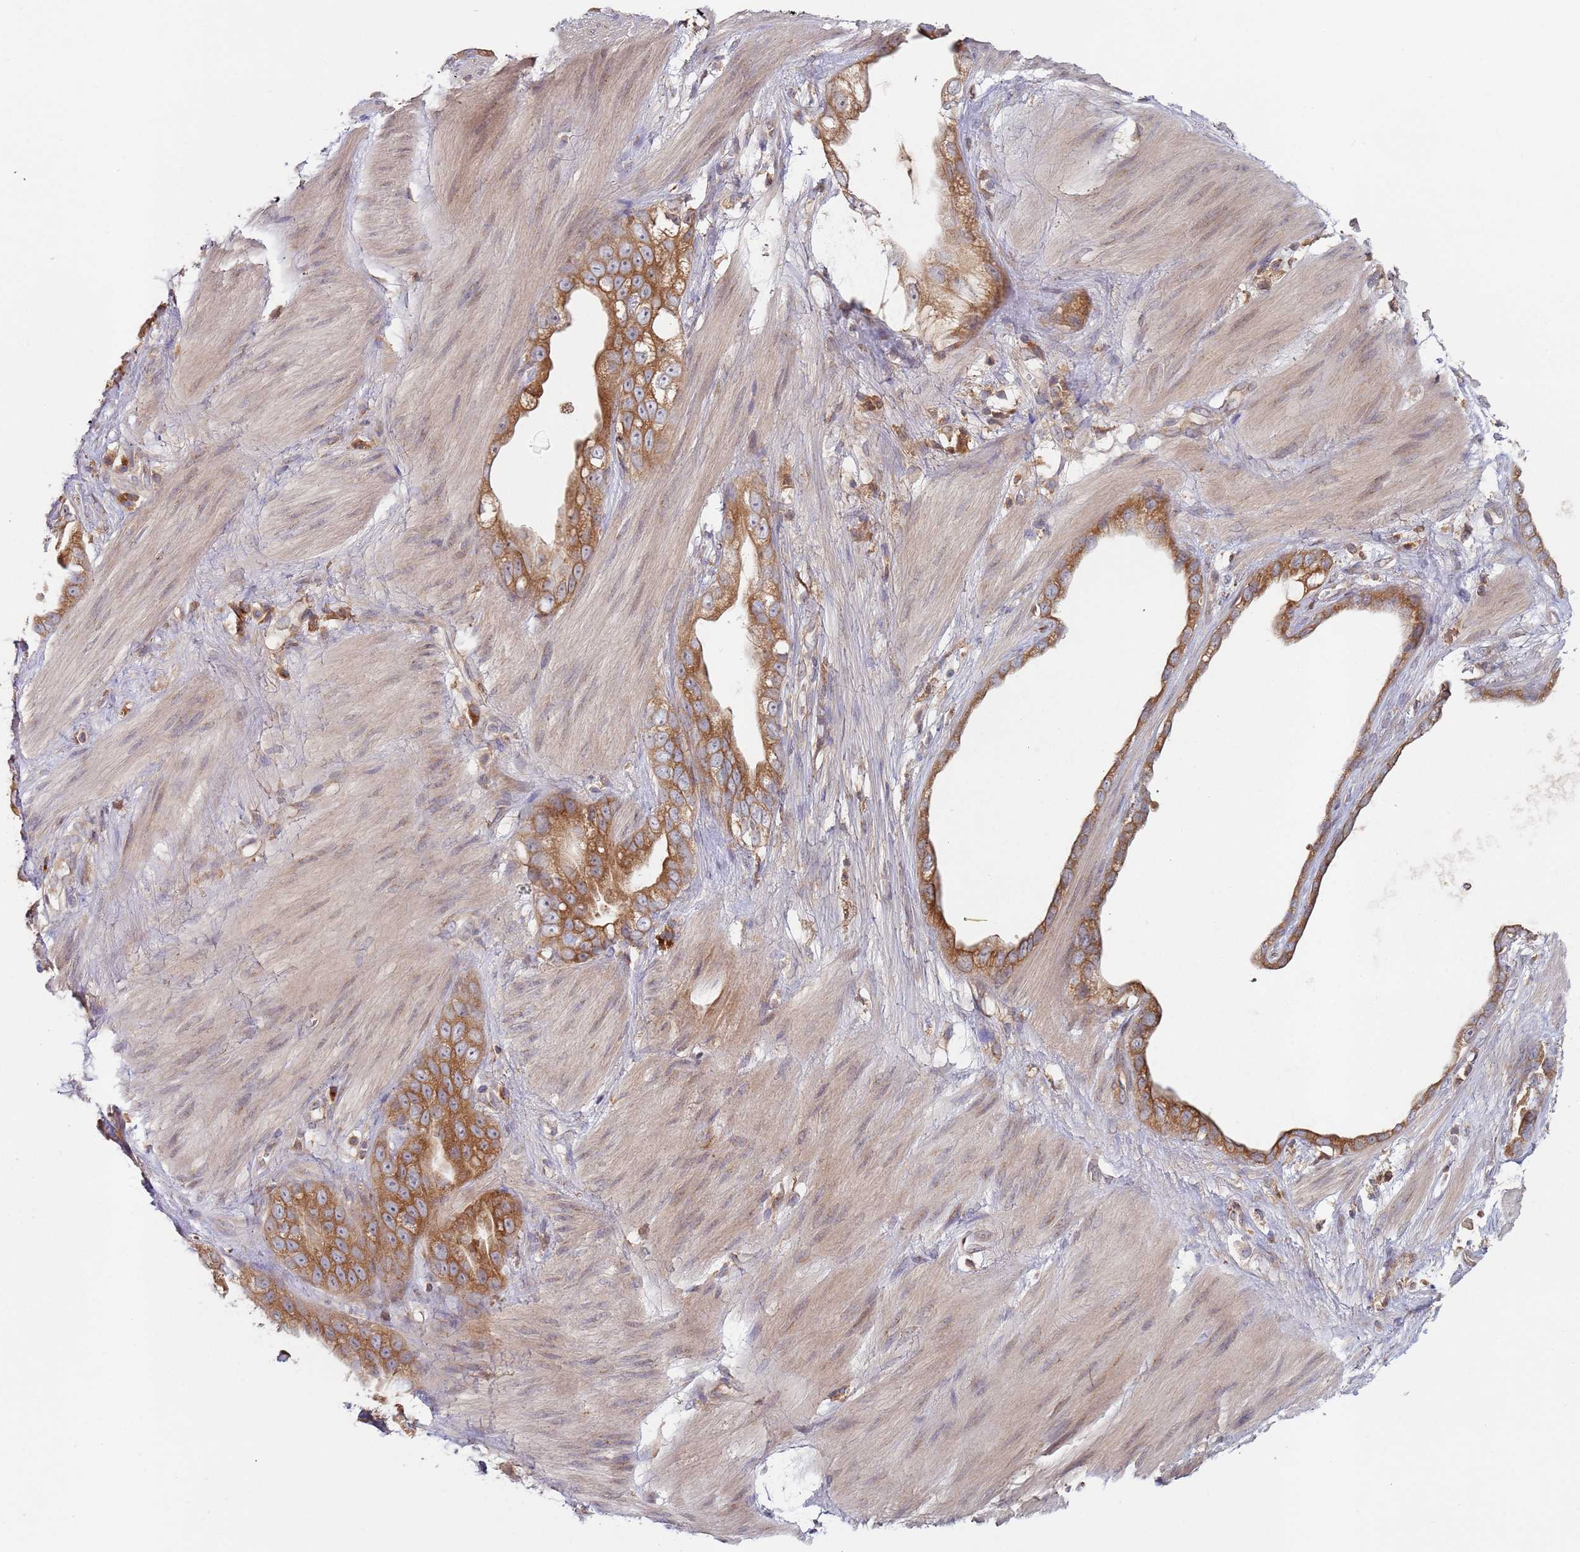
{"staining": {"intensity": "moderate", "quantity": ">75%", "location": "cytoplasmic/membranous"}, "tissue": "stomach cancer", "cell_type": "Tumor cells", "image_type": "cancer", "snomed": [{"axis": "morphology", "description": "Adenocarcinoma, NOS"}, {"axis": "topography", "description": "Stomach"}], "caption": "Protein staining of stomach cancer (adenocarcinoma) tissue shows moderate cytoplasmic/membranous positivity in about >75% of tumor cells.", "gene": "OR5A2", "patient": {"sex": "male", "age": 55}}